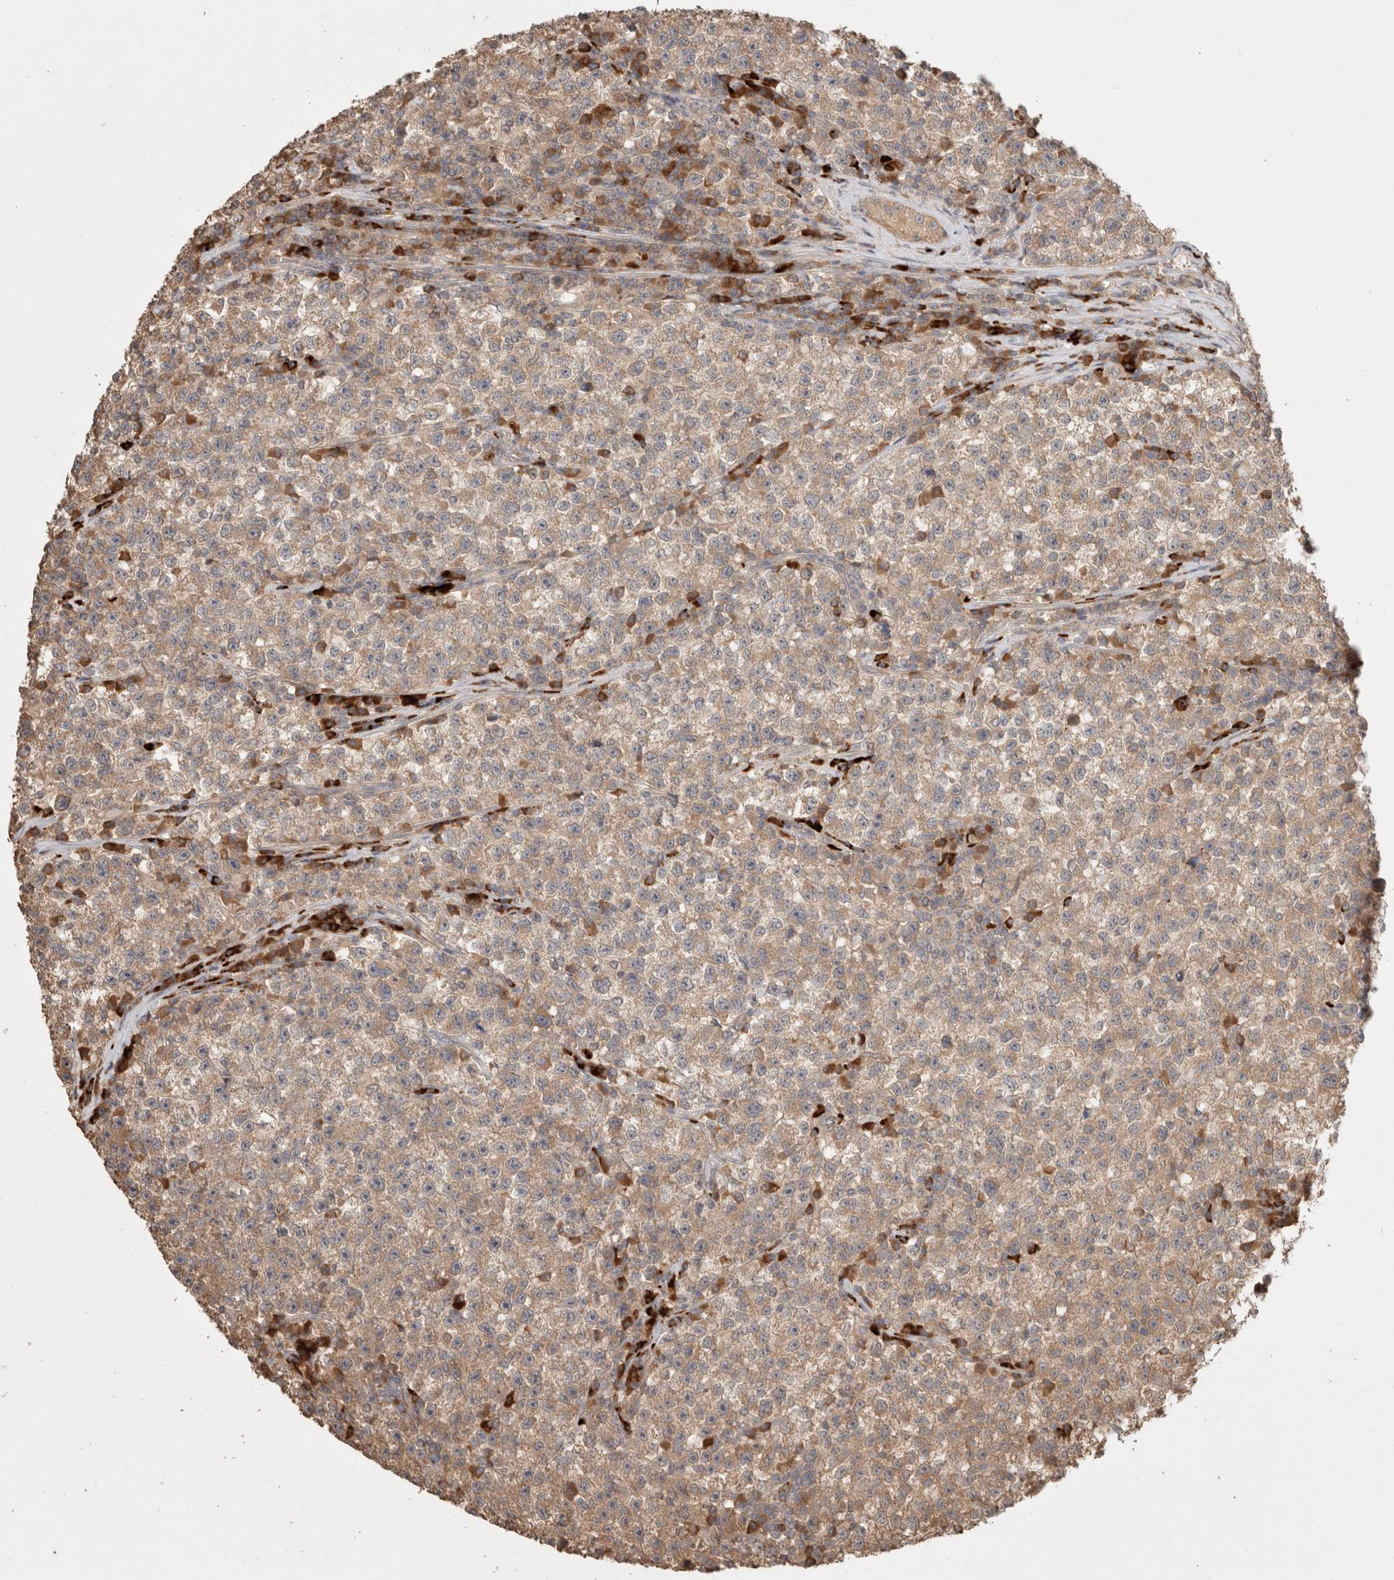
{"staining": {"intensity": "moderate", "quantity": ">75%", "location": "cytoplasmic/membranous"}, "tissue": "testis cancer", "cell_type": "Tumor cells", "image_type": "cancer", "snomed": [{"axis": "morphology", "description": "Seminoma, NOS"}, {"axis": "topography", "description": "Testis"}], "caption": "Testis cancer stained with a protein marker shows moderate staining in tumor cells.", "gene": "HROB", "patient": {"sex": "male", "age": 22}}